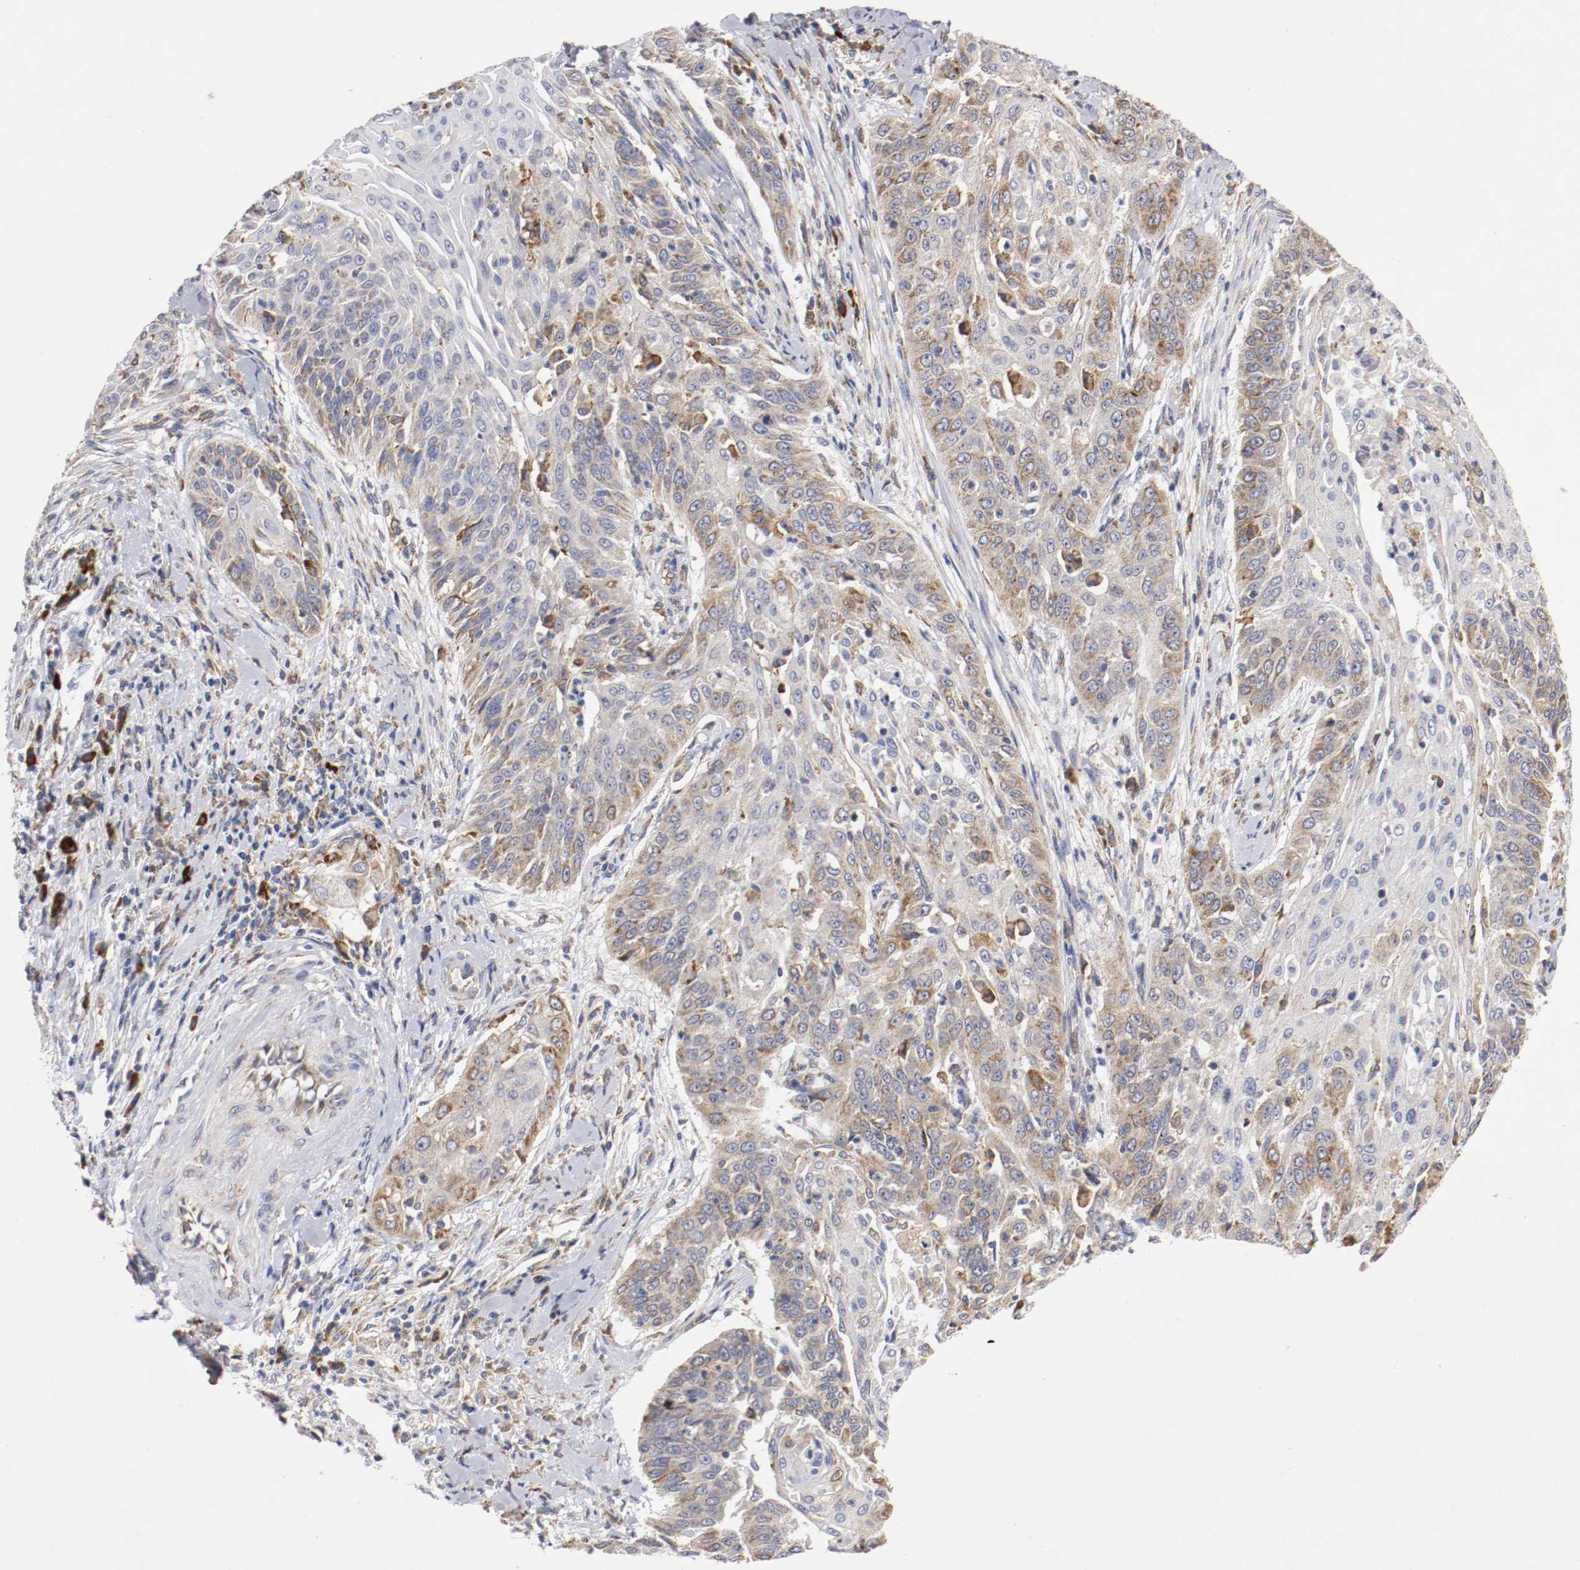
{"staining": {"intensity": "moderate", "quantity": "25%-75%", "location": "cytoplasmic/membranous"}, "tissue": "cervical cancer", "cell_type": "Tumor cells", "image_type": "cancer", "snomed": [{"axis": "morphology", "description": "Squamous cell carcinoma, NOS"}, {"axis": "topography", "description": "Cervix"}], "caption": "Immunohistochemistry (DAB) staining of squamous cell carcinoma (cervical) reveals moderate cytoplasmic/membranous protein positivity in about 25%-75% of tumor cells.", "gene": "TRAF2", "patient": {"sex": "female", "age": 33}}